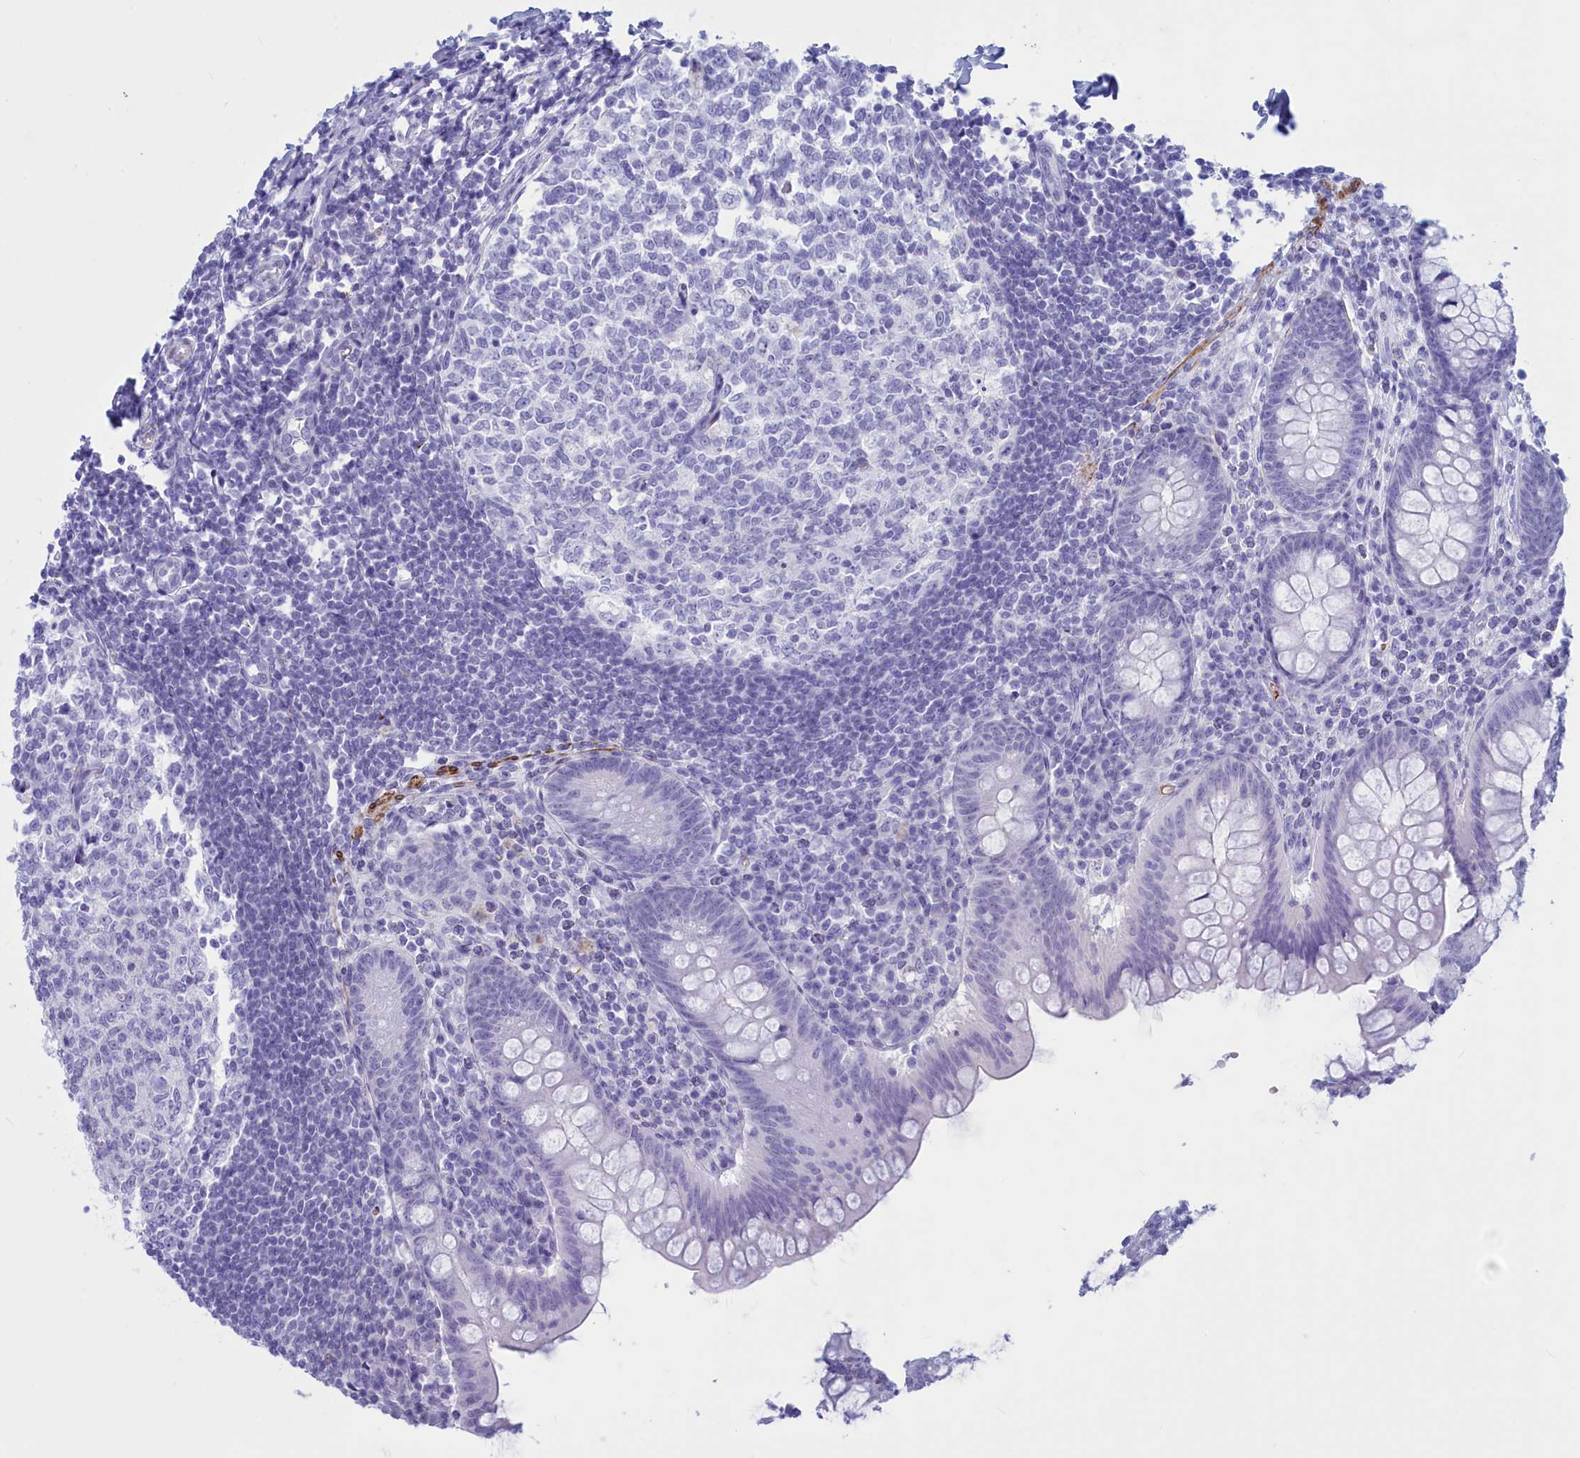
{"staining": {"intensity": "negative", "quantity": "none", "location": "none"}, "tissue": "appendix", "cell_type": "Glandular cells", "image_type": "normal", "snomed": [{"axis": "morphology", "description": "Normal tissue, NOS"}, {"axis": "topography", "description": "Appendix"}], "caption": "Glandular cells show no significant staining in unremarkable appendix. (DAB immunohistochemistry, high magnification).", "gene": "GAPDHS", "patient": {"sex": "female", "age": 33}}